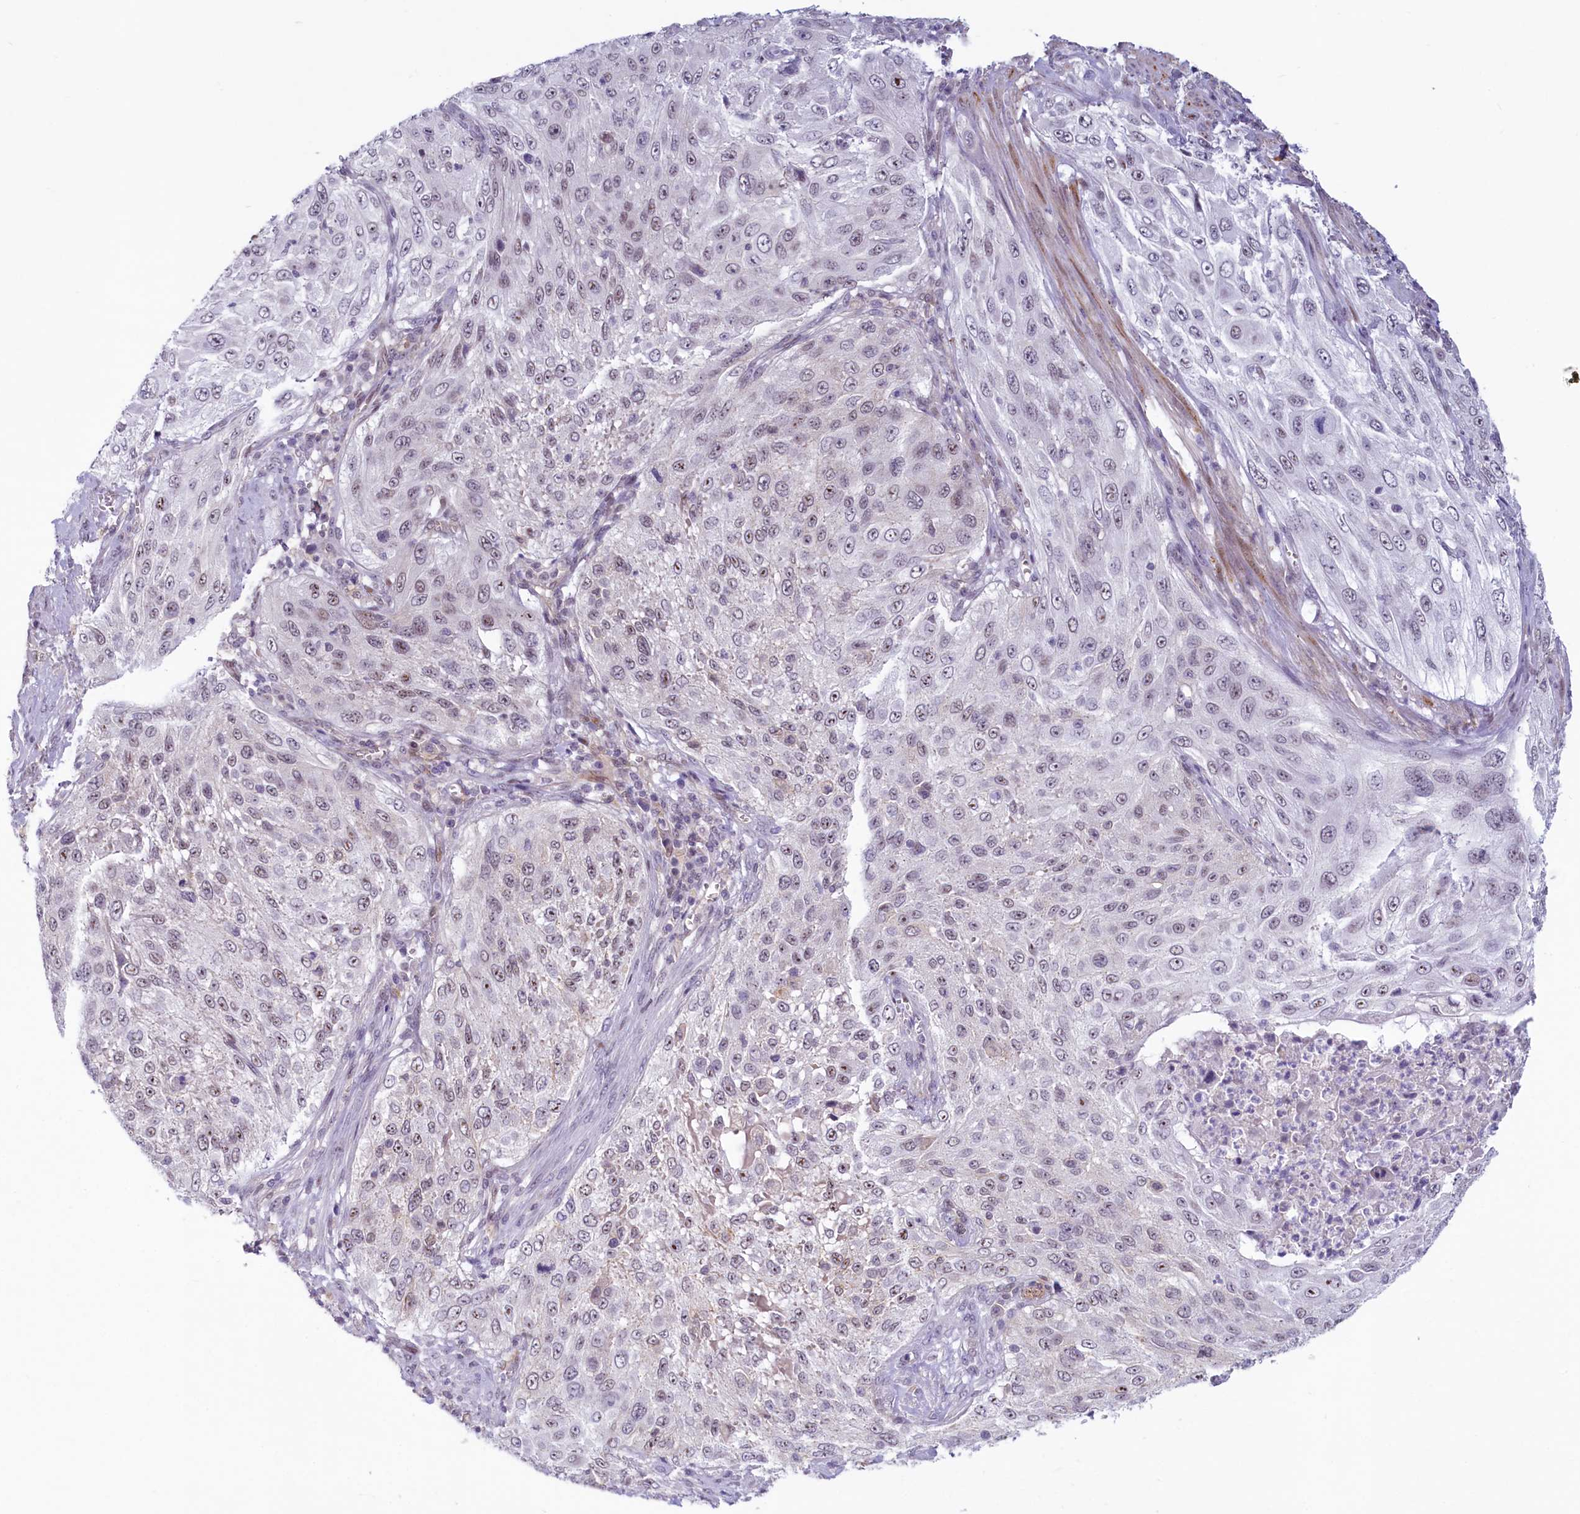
{"staining": {"intensity": "moderate", "quantity": "<25%", "location": "nuclear"}, "tissue": "cervical cancer", "cell_type": "Tumor cells", "image_type": "cancer", "snomed": [{"axis": "morphology", "description": "Squamous cell carcinoma, NOS"}, {"axis": "topography", "description": "Cervix"}], "caption": "Protein staining demonstrates moderate nuclear positivity in approximately <25% of tumor cells in squamous cell carcinoma (cervical).", "gene": "PROCR", "patient": {"sex": "female", "age": 42}}